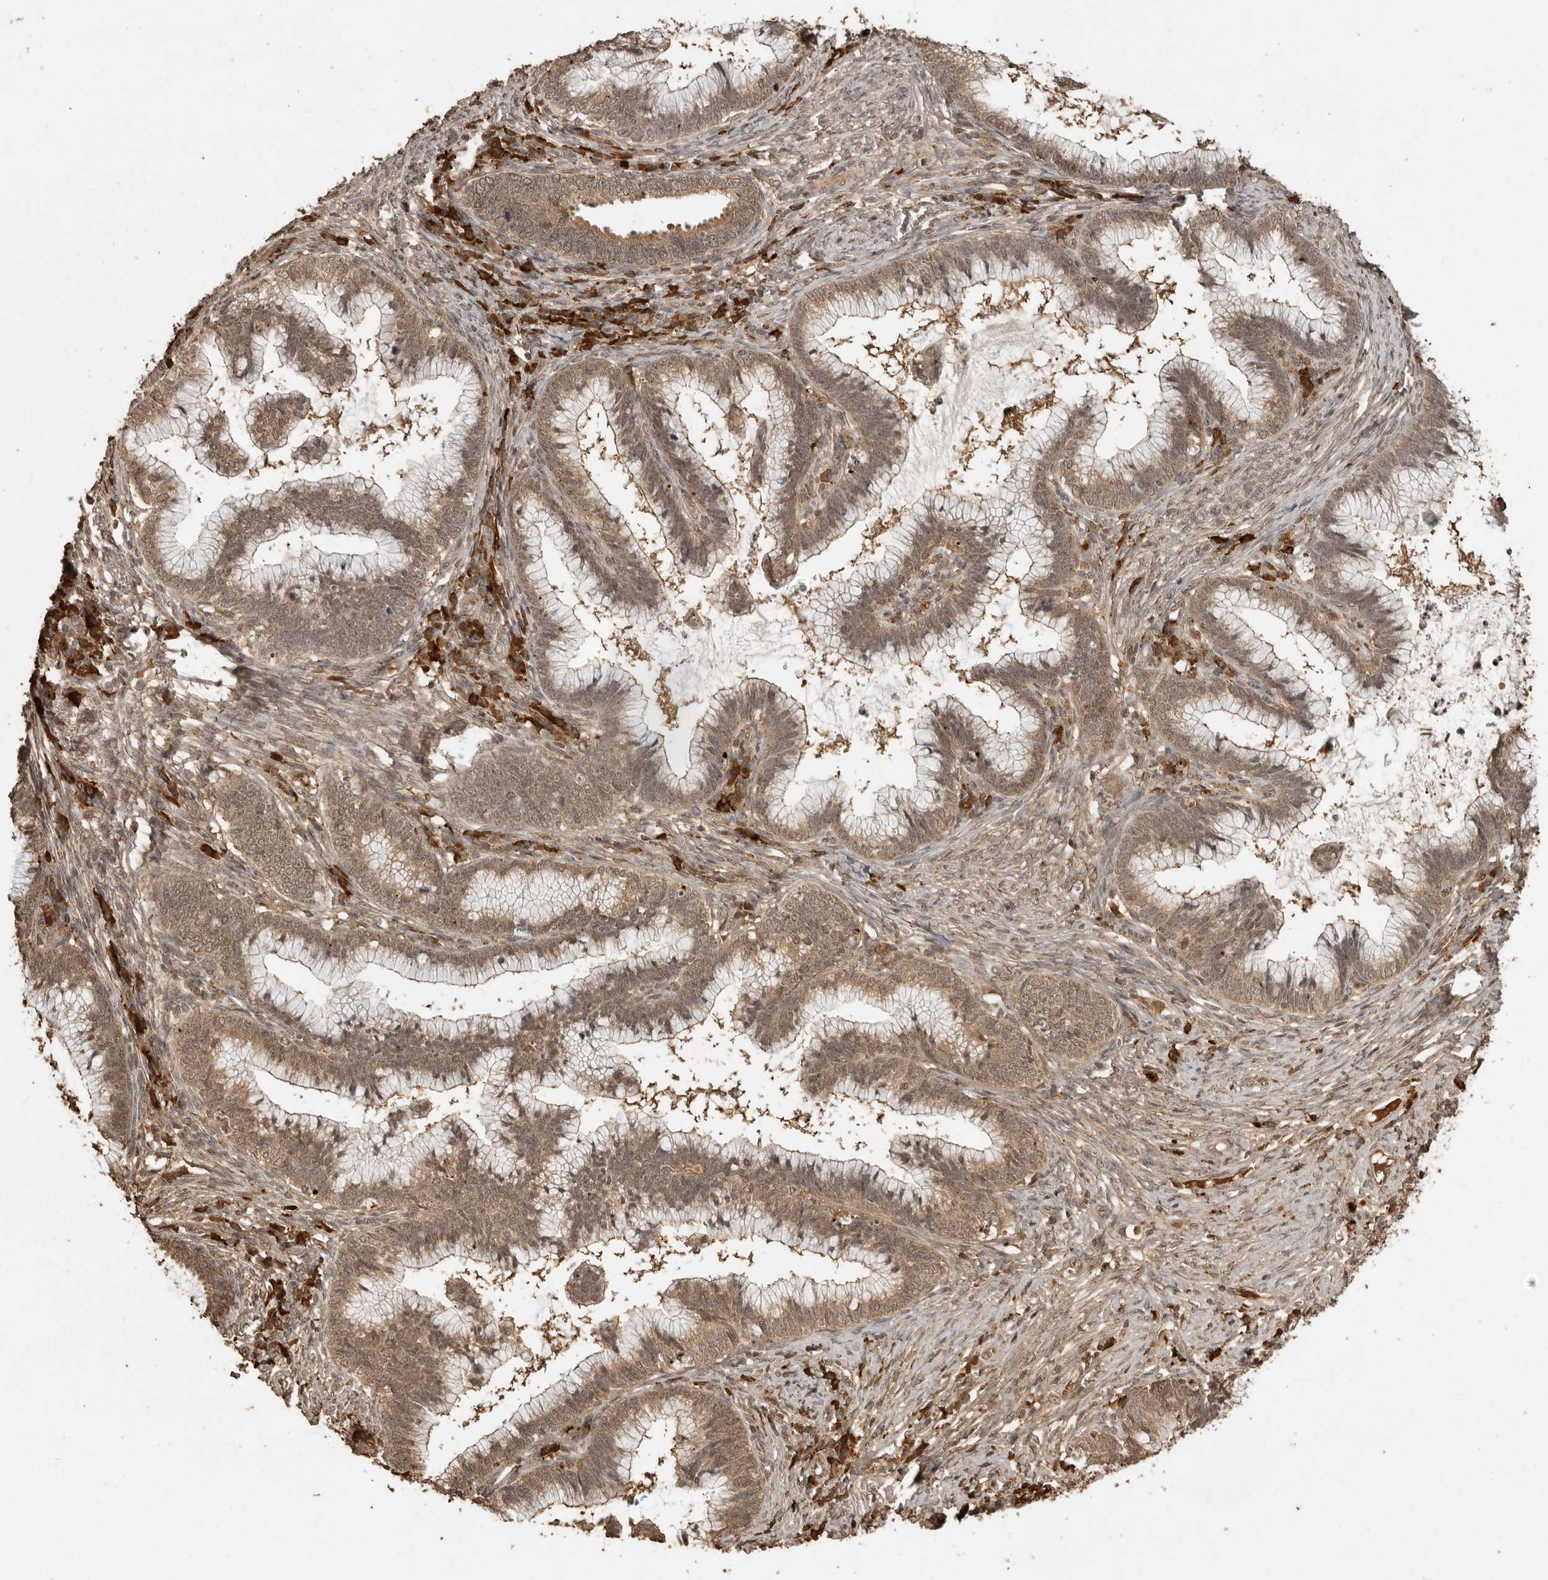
{"staining": {"intensity": "moderate", "quantity": ">75%", "location": "cytoplasmic/membranous"}, "tissue": "cervical cancer", "cell_type": "Tumor cells", "image_type": "cancer", "snomed": [{"axis": "morphology", "description": "Adenocarcinoma, NOS"}, {"axis": "topography", "description": "Cervix"}], "caption": "Human cervical cancer stained for a protein (brown) reveals moderate cytoplasmic/membranous positive expression in about >75% of tumor cells.", "gene": "CTF1", "patient": {"sex": "female", "age": 36}}